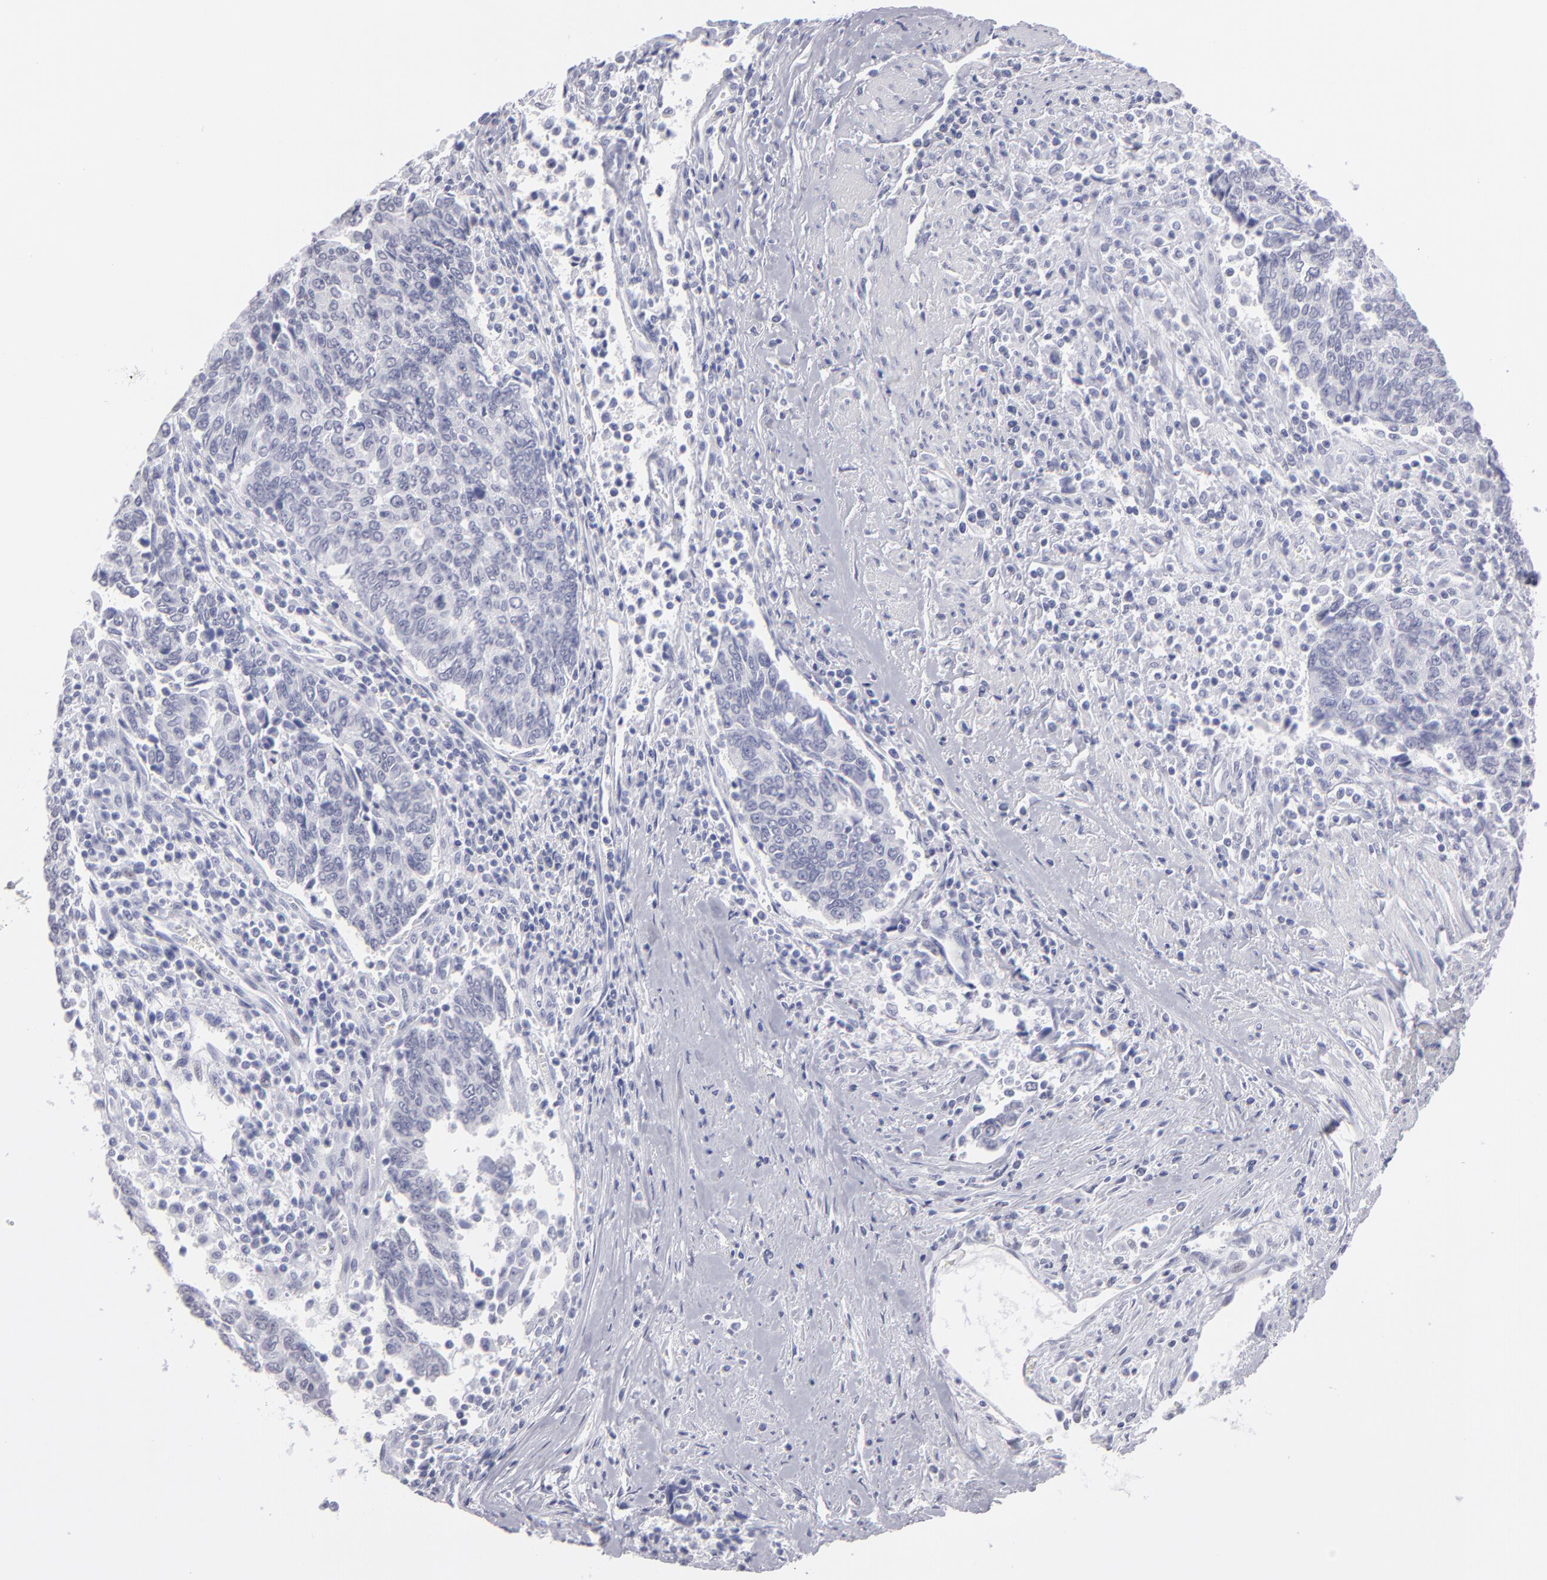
{"staining": {"intensity": "negative", "quantity": "none", "location": "none"}, "tissue": "urothelial cancer", "cell_type": "Tumor cells", "image_type": "cancer", "snomed": [{"axis": "morphology", "description": "Urothelial carcinoma, High grade"}, {"axis": "topography", "description": "Urinary bladder"}], "caption": "The immunohistochemistry photomicrograph has no significant positivity in tumor cells of high-grade urothelial carcinoma tissue.", "gene": "ALDOB", "patient": {"sex": "male", "age": 86}}